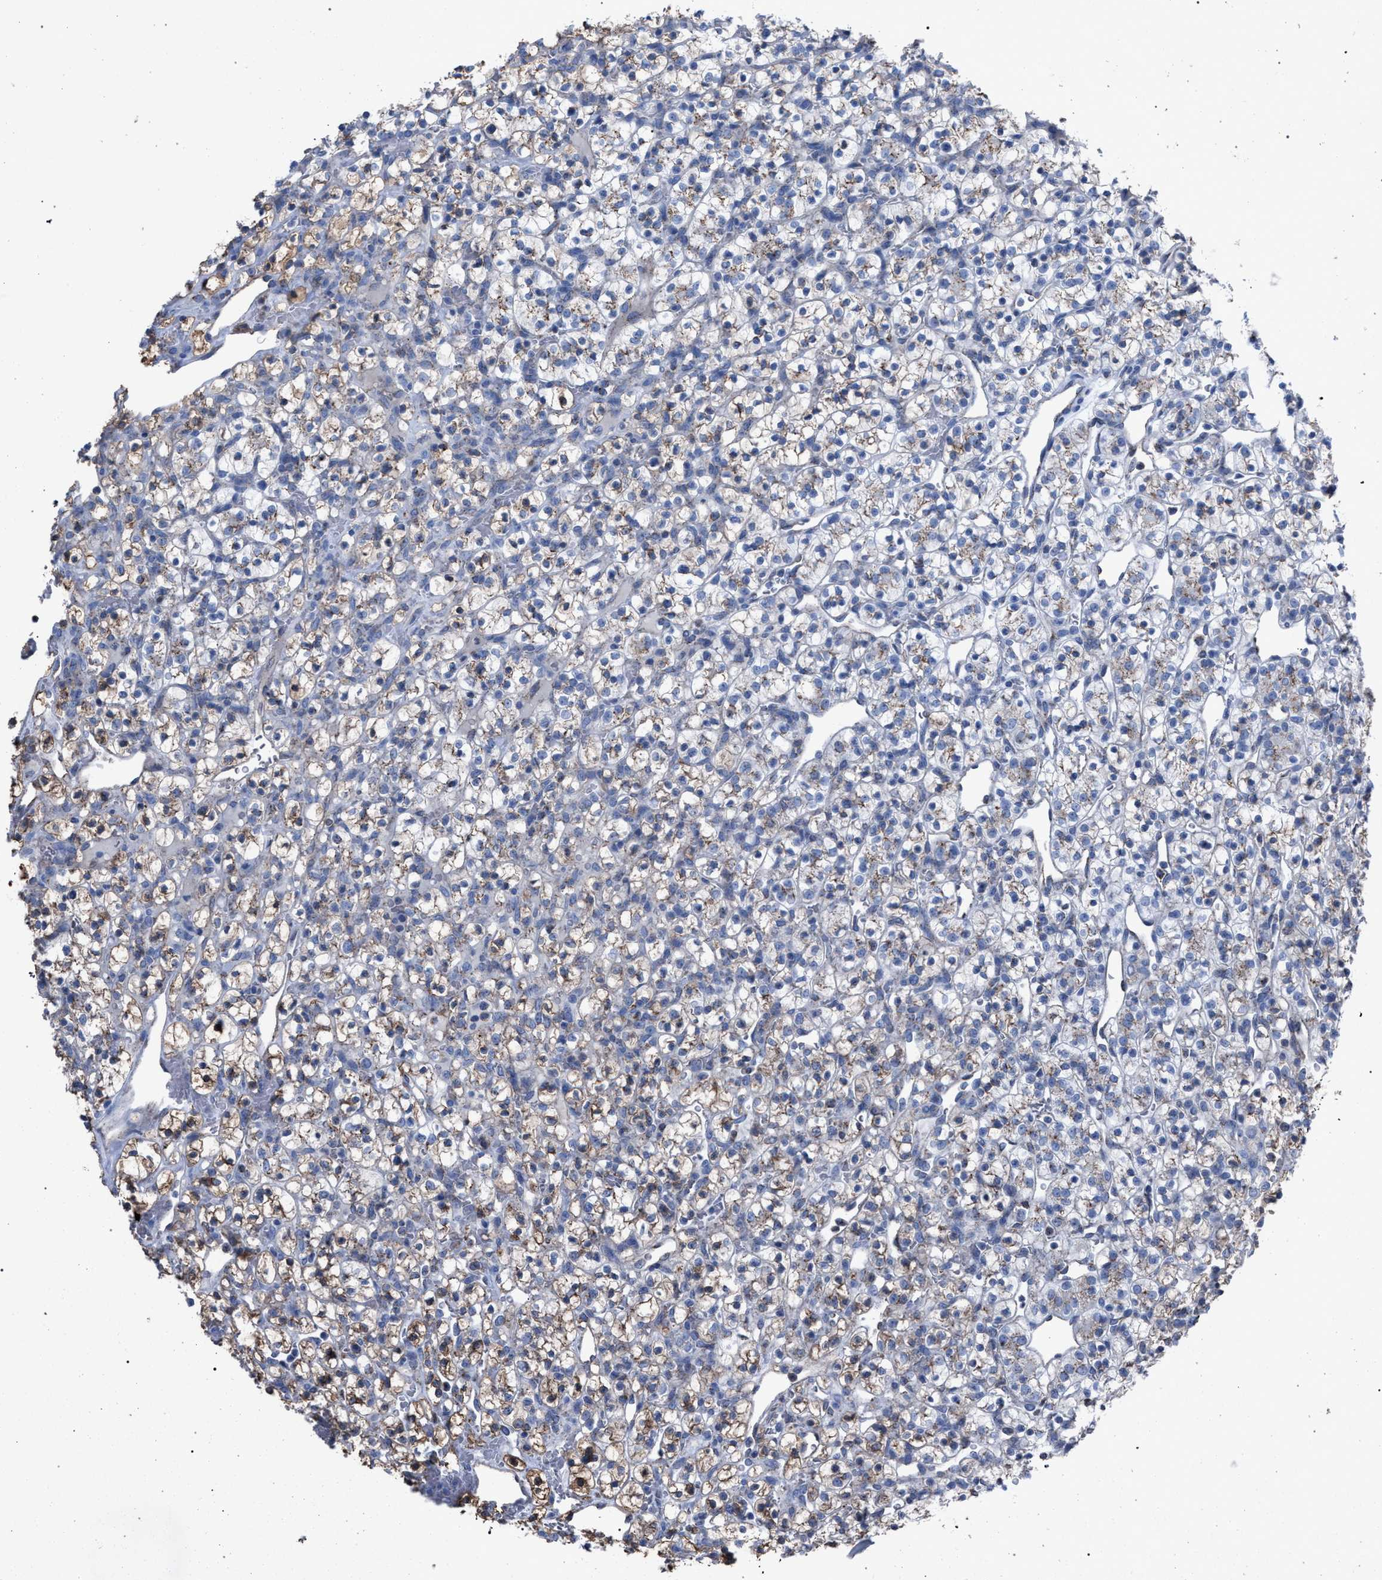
{"staining": {"intensity": "weak", "quantity": ">75%", "location": "cytoplasmic/membranous"}, "tissue": "renal cancer", "cell_type": "Tumor cells", "image_type": "cancer", "snomed": [{"axis": "morphology", "description": "Adenocarcinoma, NOS"}, {"axis": "topography", "description": "Kidney"}], "caption": "Immunohistochemical staining of adenocarcinoma (renal) displays low levels of weak cytoplasmic/membranous protein staining in about >75% of tumor cells.", "gene": "HSD17B4", "patient": {"sex": "female", "age": 57}}